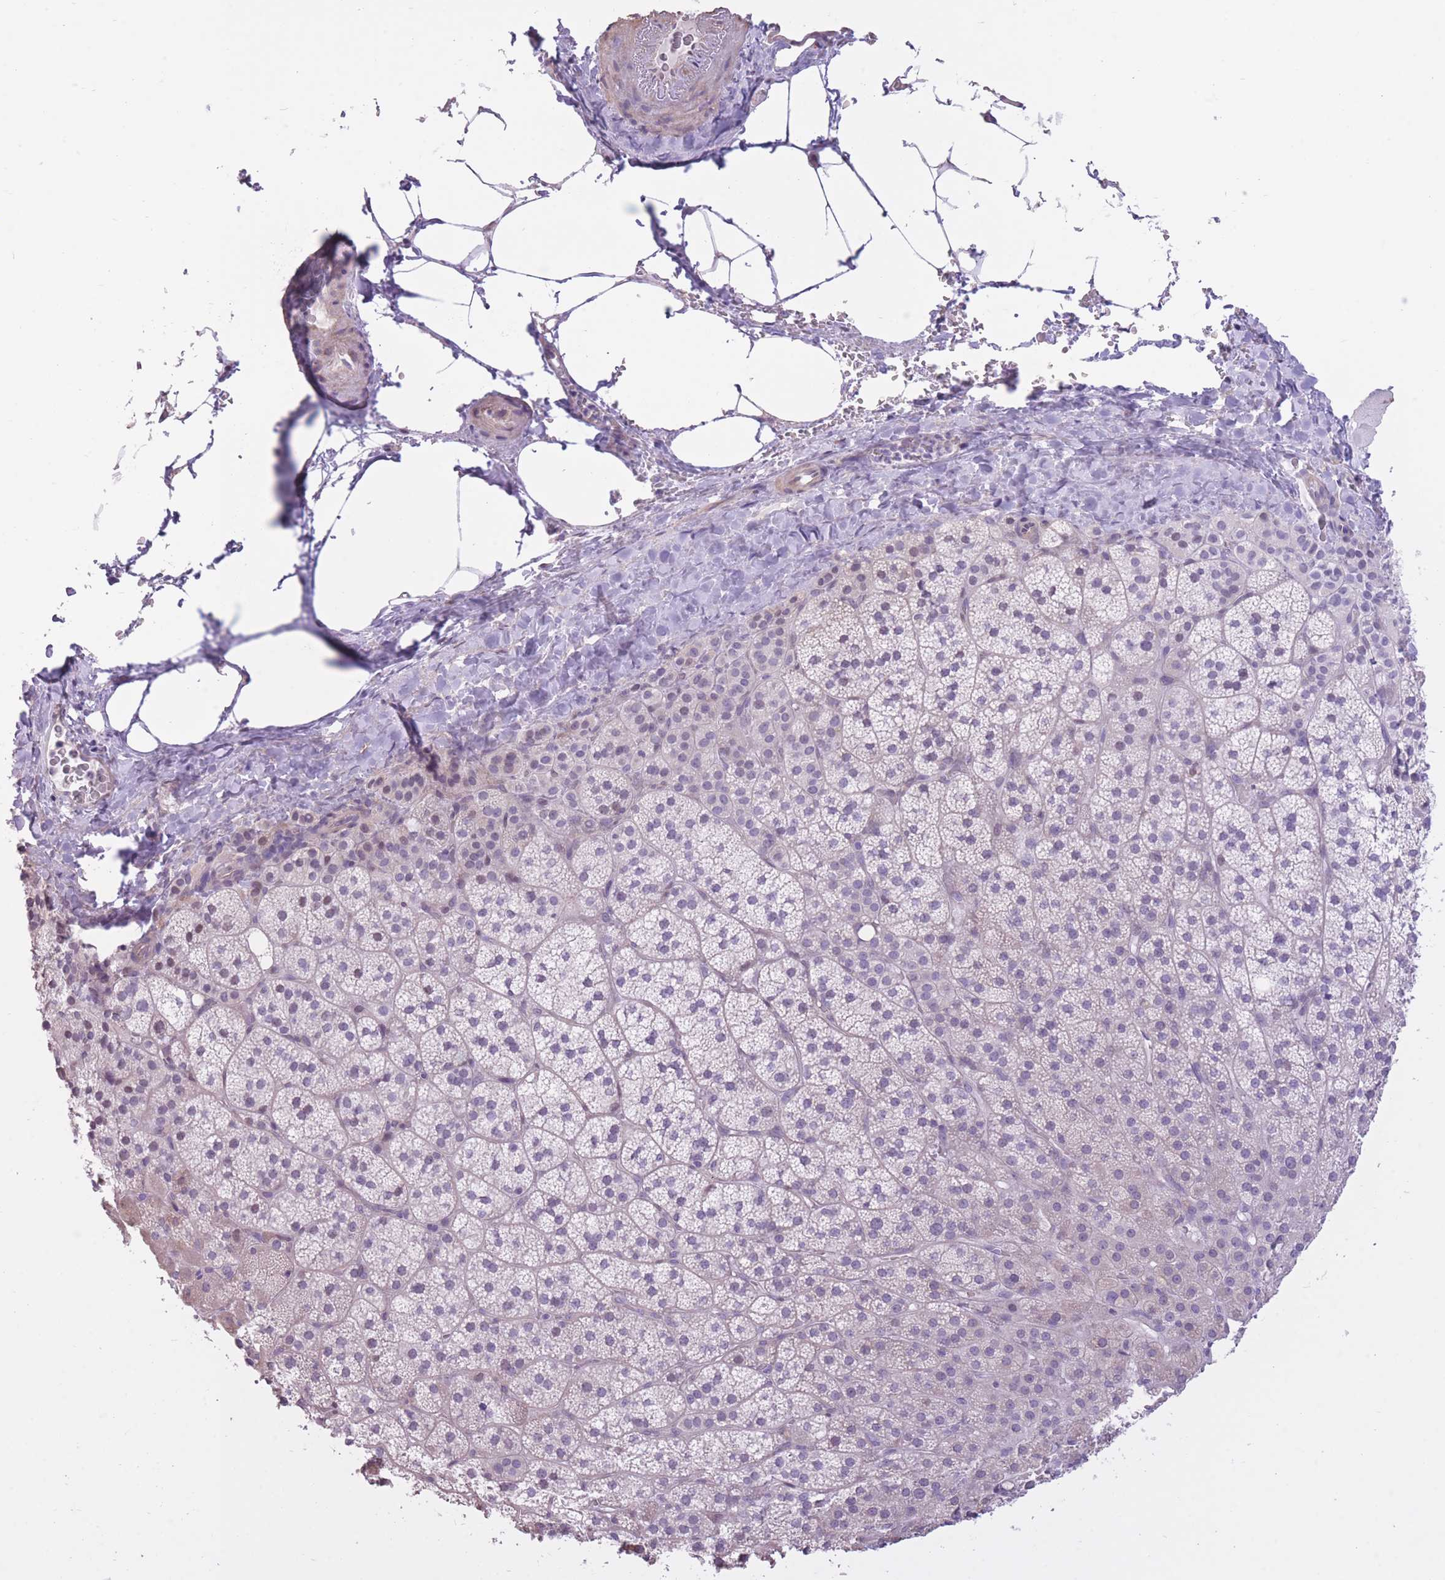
{"staining": {"intensity": "weak", "quantity": "25%-75%", "location": "cytoplasmic/membranous"}, "tissue": "adrenal gland", "cell_type": "Glandular cells", "image_type": "normal", "snomed": [{"axis": "morphology", "description": "Normal tissue, NOS"}, {"axis": "topography", "description": "Adrenal gland"}], "caption": "DAB (3,3'-diaminobenzidine) immunohistochemical staining of normal adrenal gland demonstrates weak cytoplasmic/membranous protein positivity in approximately 25%-75% of glandular cells.", "gene": "WDR70", "patient": {"sex": "female", "age": 58}}